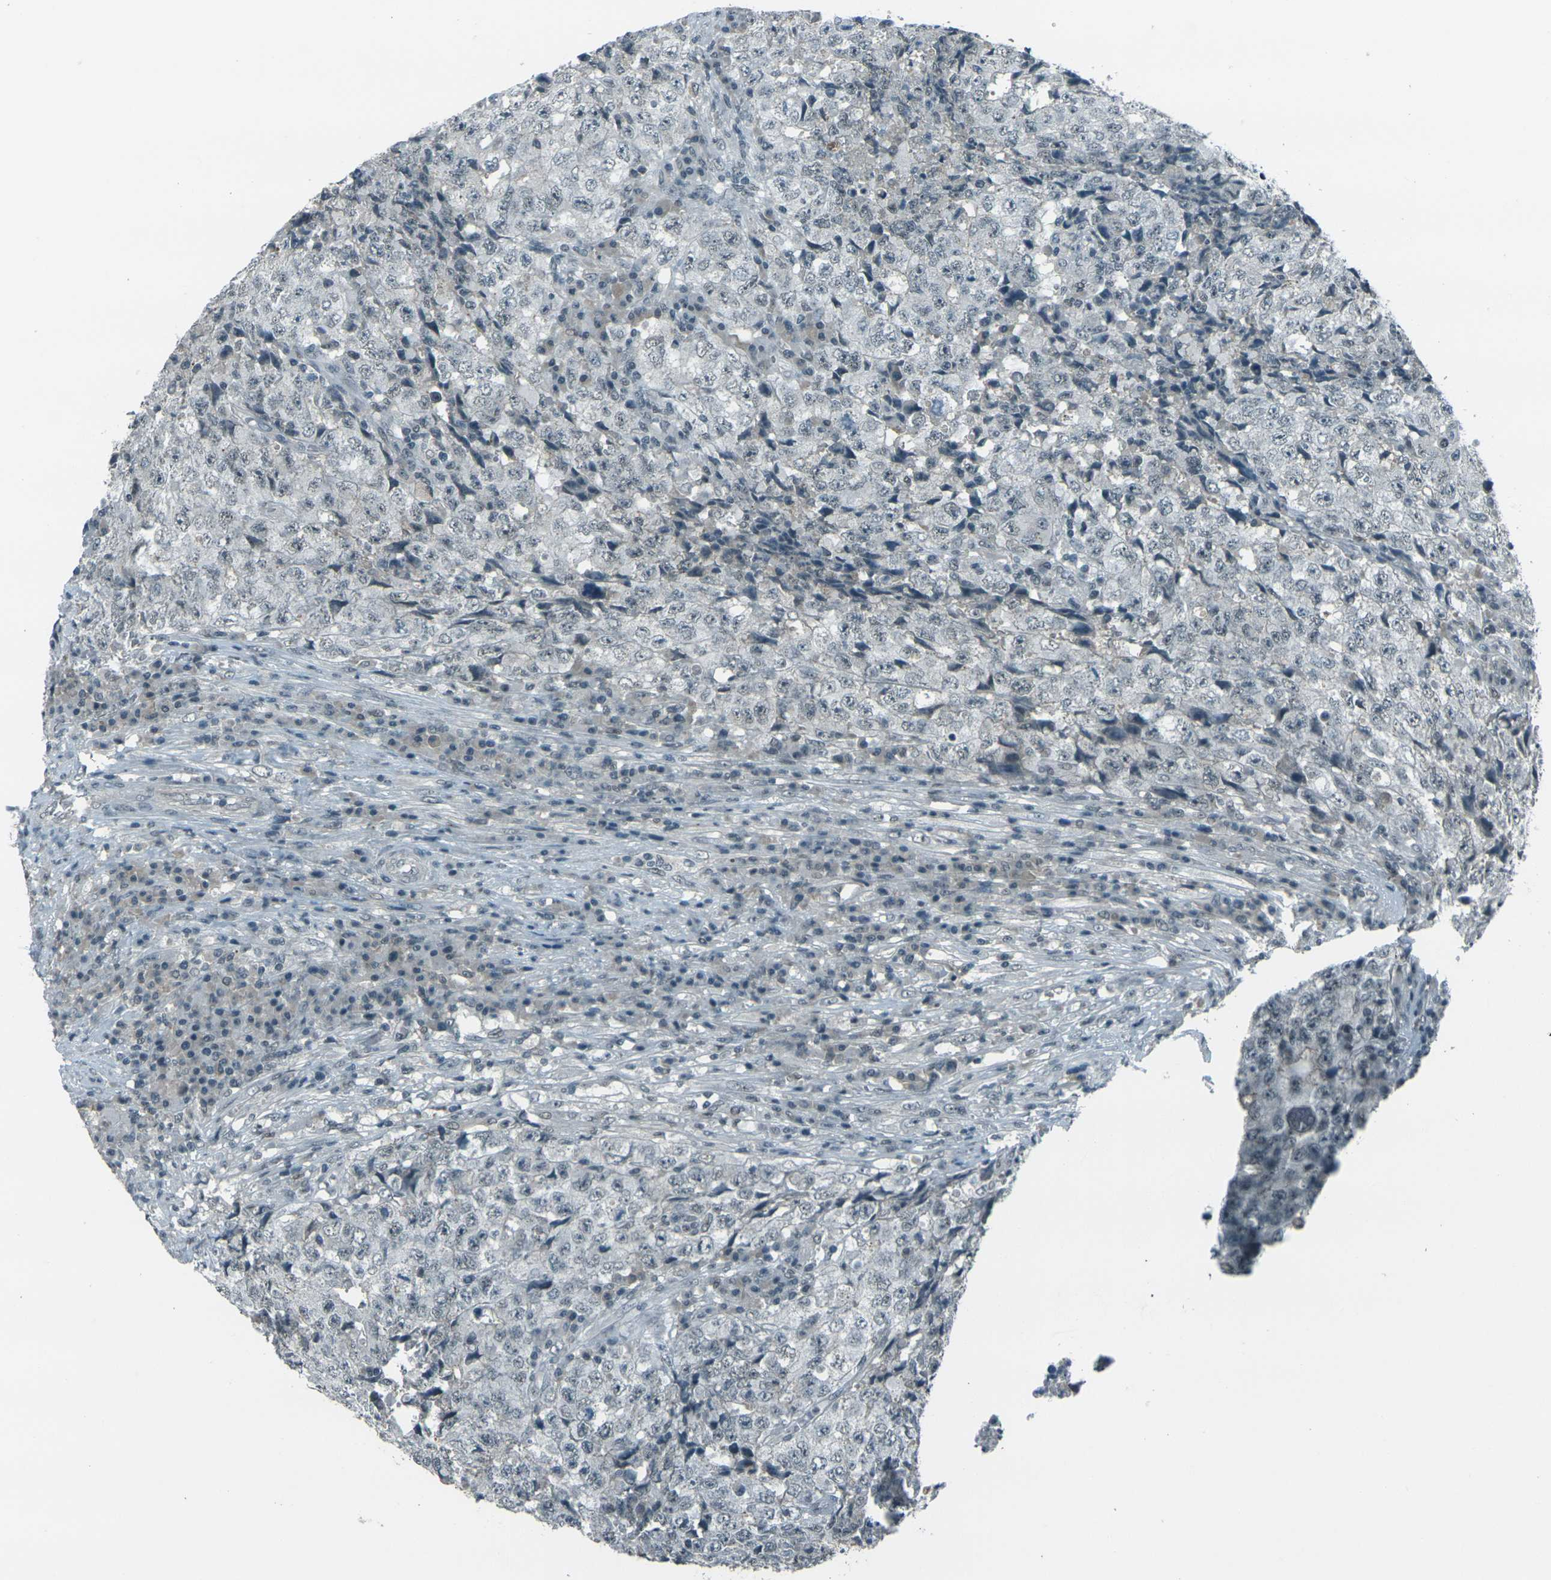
{"staining": {"intensity": "negative", "quantity": "none", "location": "none"}, "tissue": "testis cancer", "cell_type": "Tumor cells", "image_type": "cancer", "snomed": [{"axis": "morphology", "description": "Necrosis, NOS"}, {"axis": "morphology", "description": "Carcinoma, Embryonal, NOS"}, {"axis": "topography", "description": "Testis"}], "caption": "A micrograph of testis cancer stained for a protein shows no brown staining in tumor cells.", "gene": "GPR19", "patient": {"sex": "male", "age": 19}}